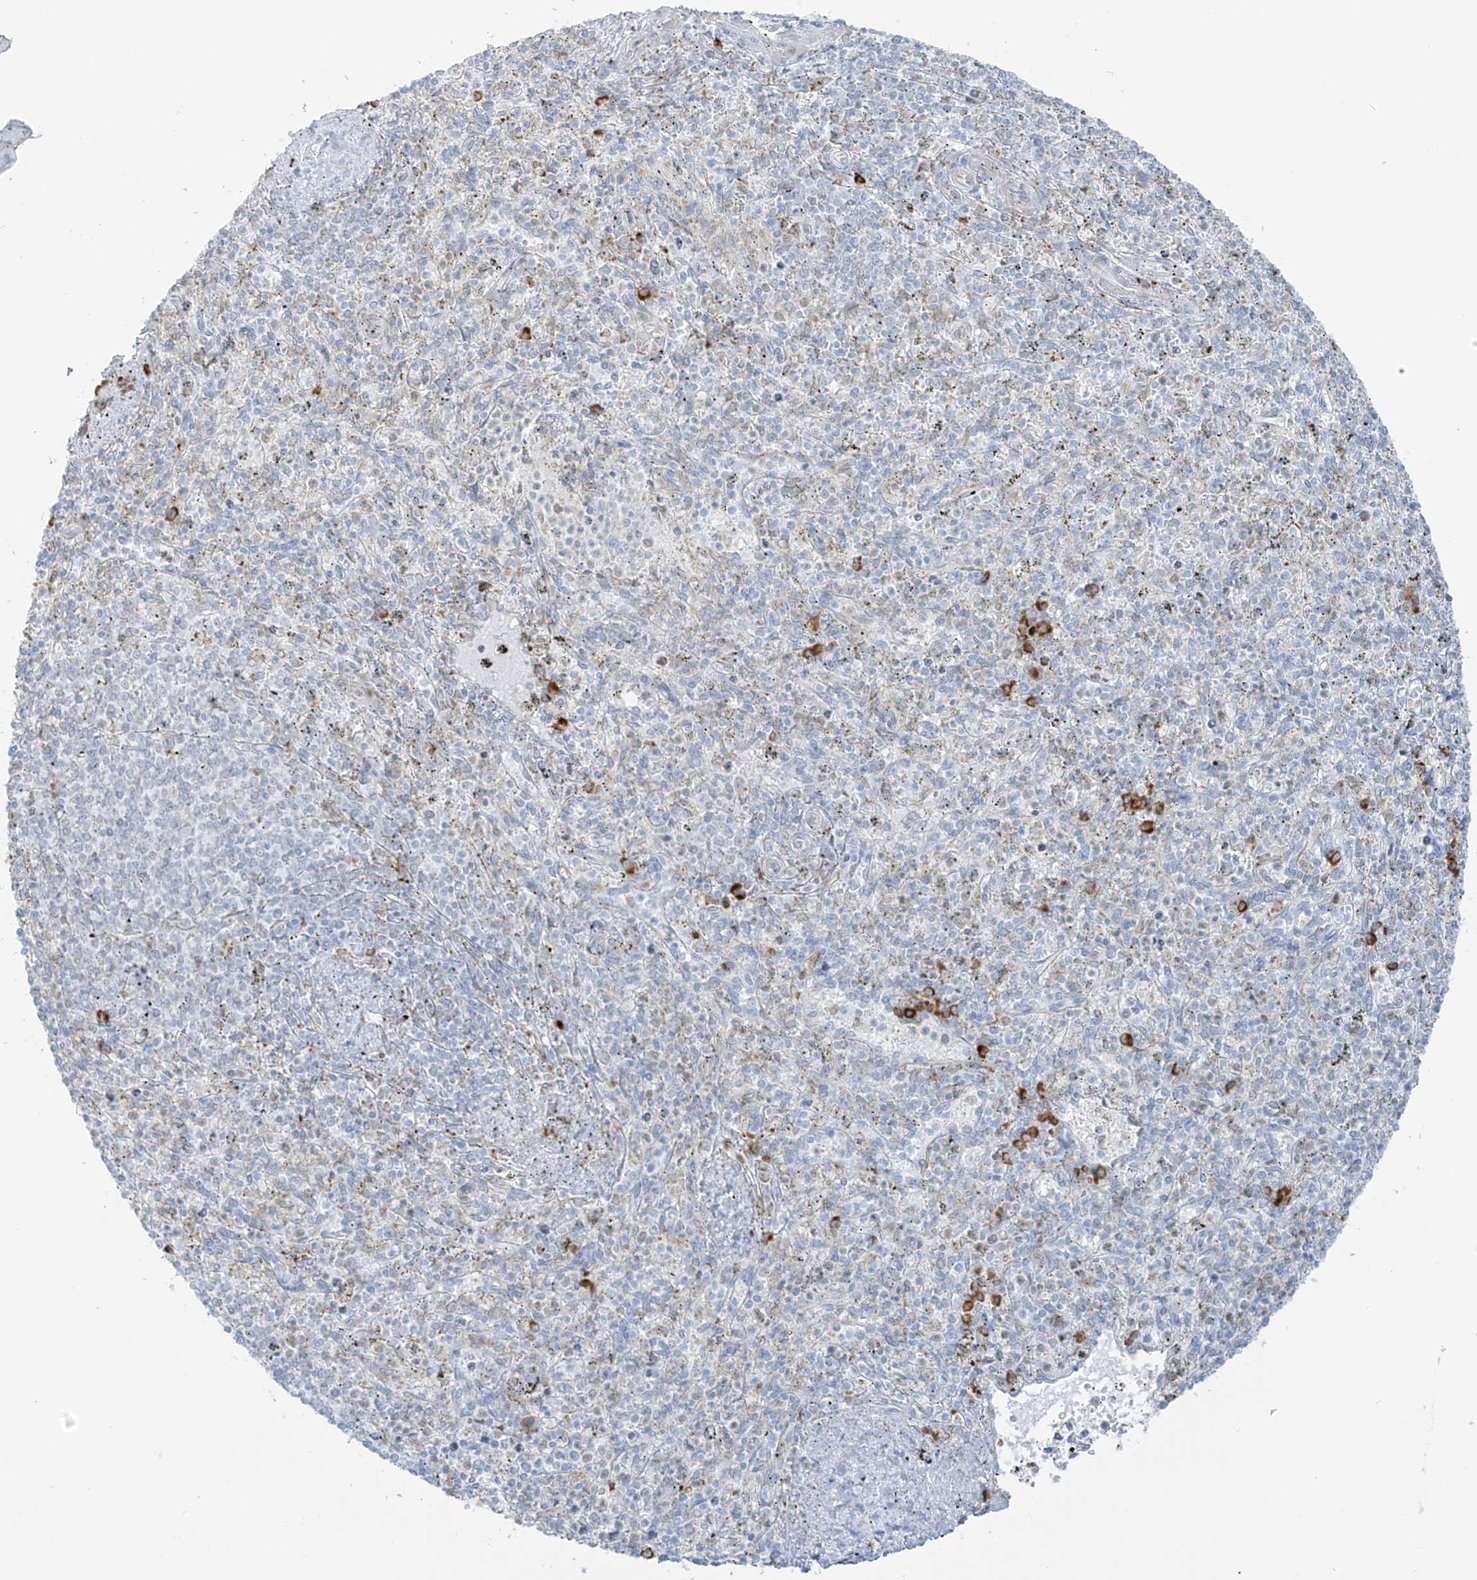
{"staining": {"intensity": "strong", "quantity": "<25%", "location": "cytoplasmic/membranous"}, "tissue": "spleen", "cell_type": "Cells in red pulp", "image_type": "normal", "snomed": [{"axis": "morphology", "description": "Normal tissue, NOS"}, {"axis": "topography", "description": "Spleen"}], "caption": "The micrograph shows a brown stain indicating the presence of a protein in the cytoplasmic/membranous of cells in red pulp in spleen. (Brightfield microscopy of DAB IHC at high magnification).", "gene": "LRRC59", "patient": {"sex": "male", "age": 72}}